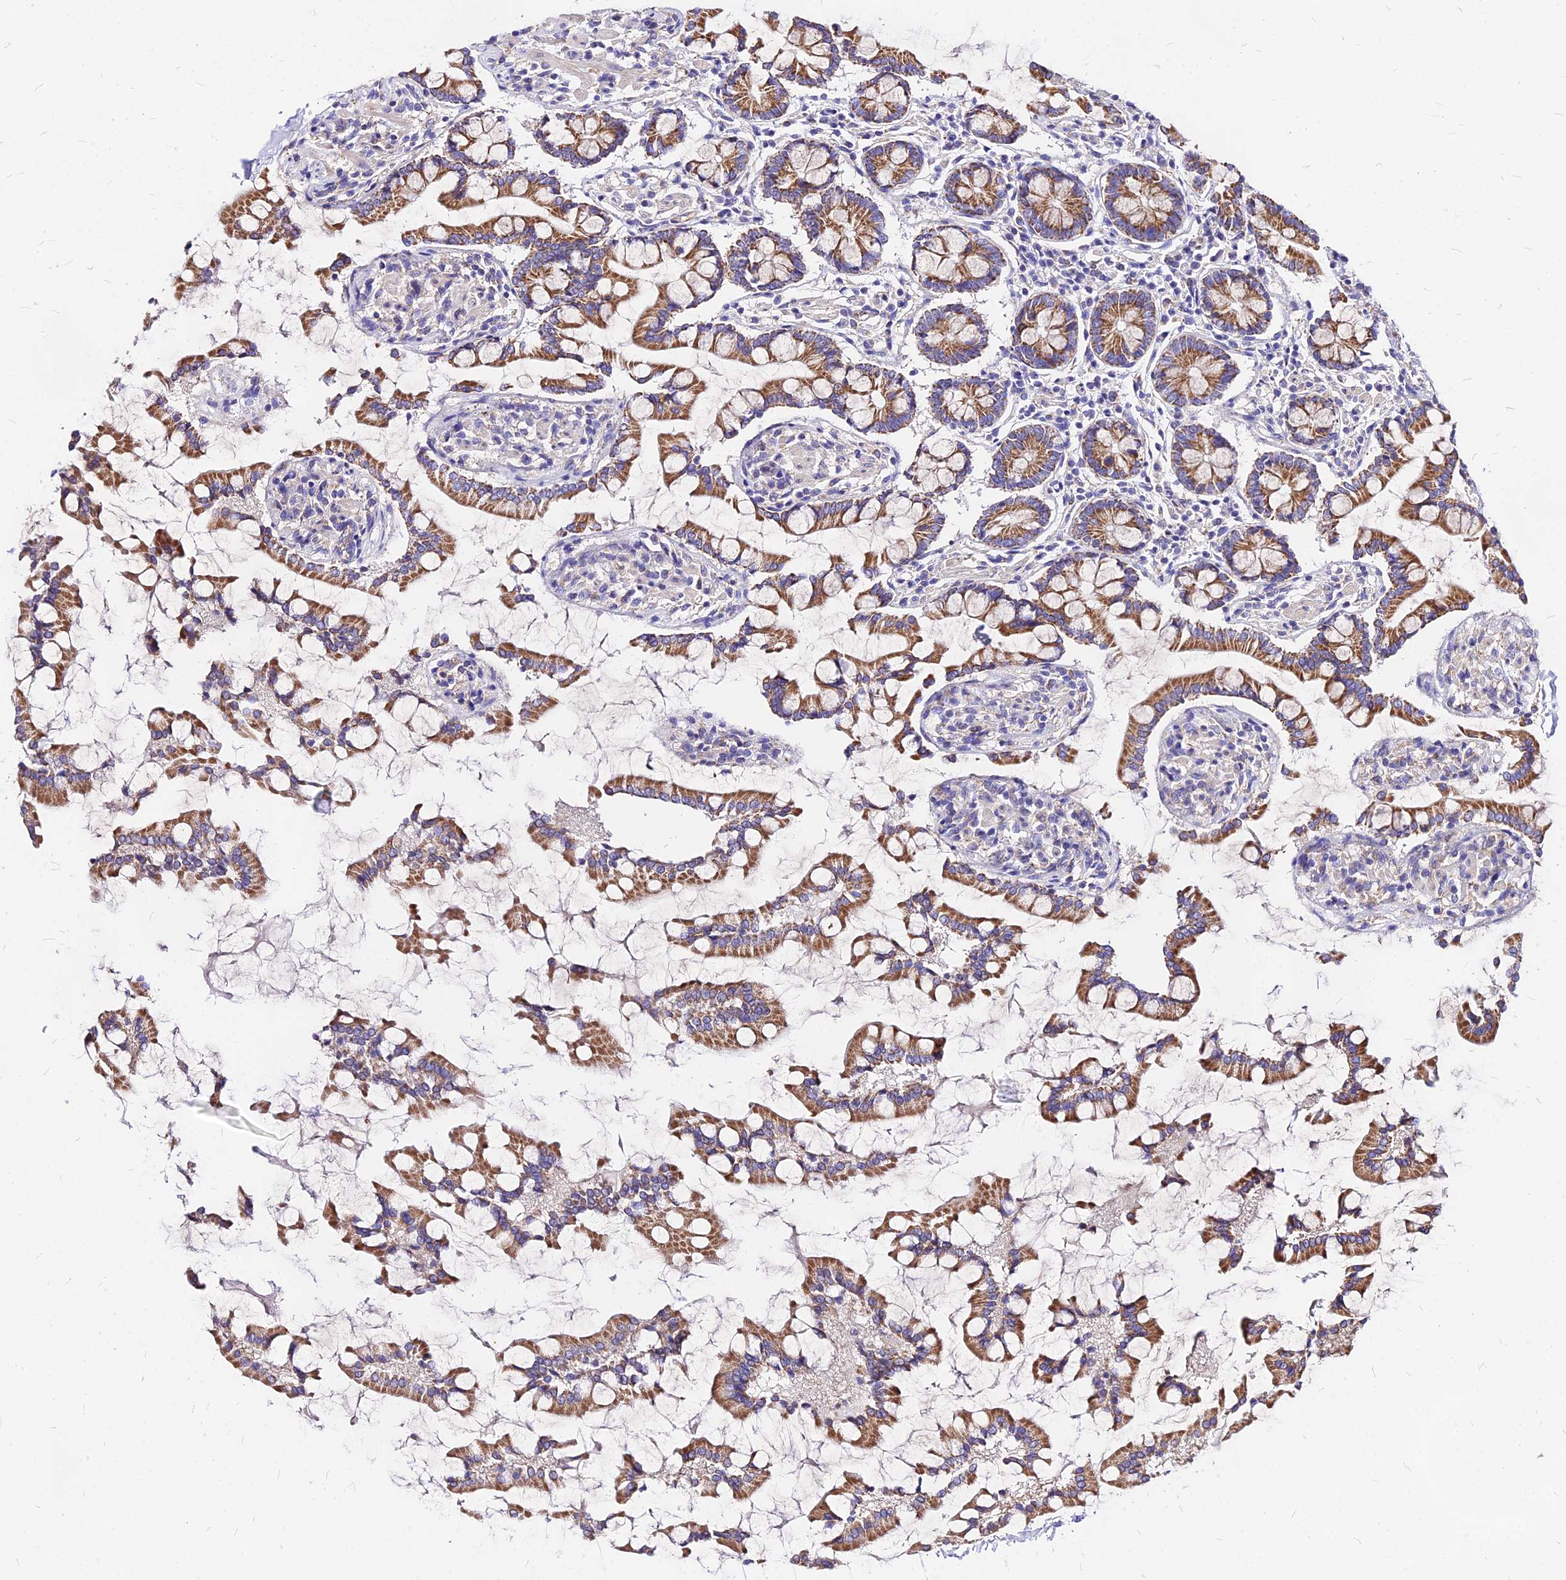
{"staining": {"intensity": "moderate", "quantity": ">75%", "location": "cytoplasmic/membranous"}, "tissue": "small intestine", "cell_type": "Glandular cells", "image_type": "normal", "snomed": [{"axis": "morphology", "description": "Normal tissue, NOS"}, {"axis": "topography", "description": "Small intestine"}], "caption": "DAB (3,3'-diaminobenzidine) immunohistochemical staining of unremarkable small intestine displays moderate cytoplasmic/membranous protein positivity in about >75% of glandular cells.", "gene": "MRPL3", "patient": {"sex": "male", "age": 41}}